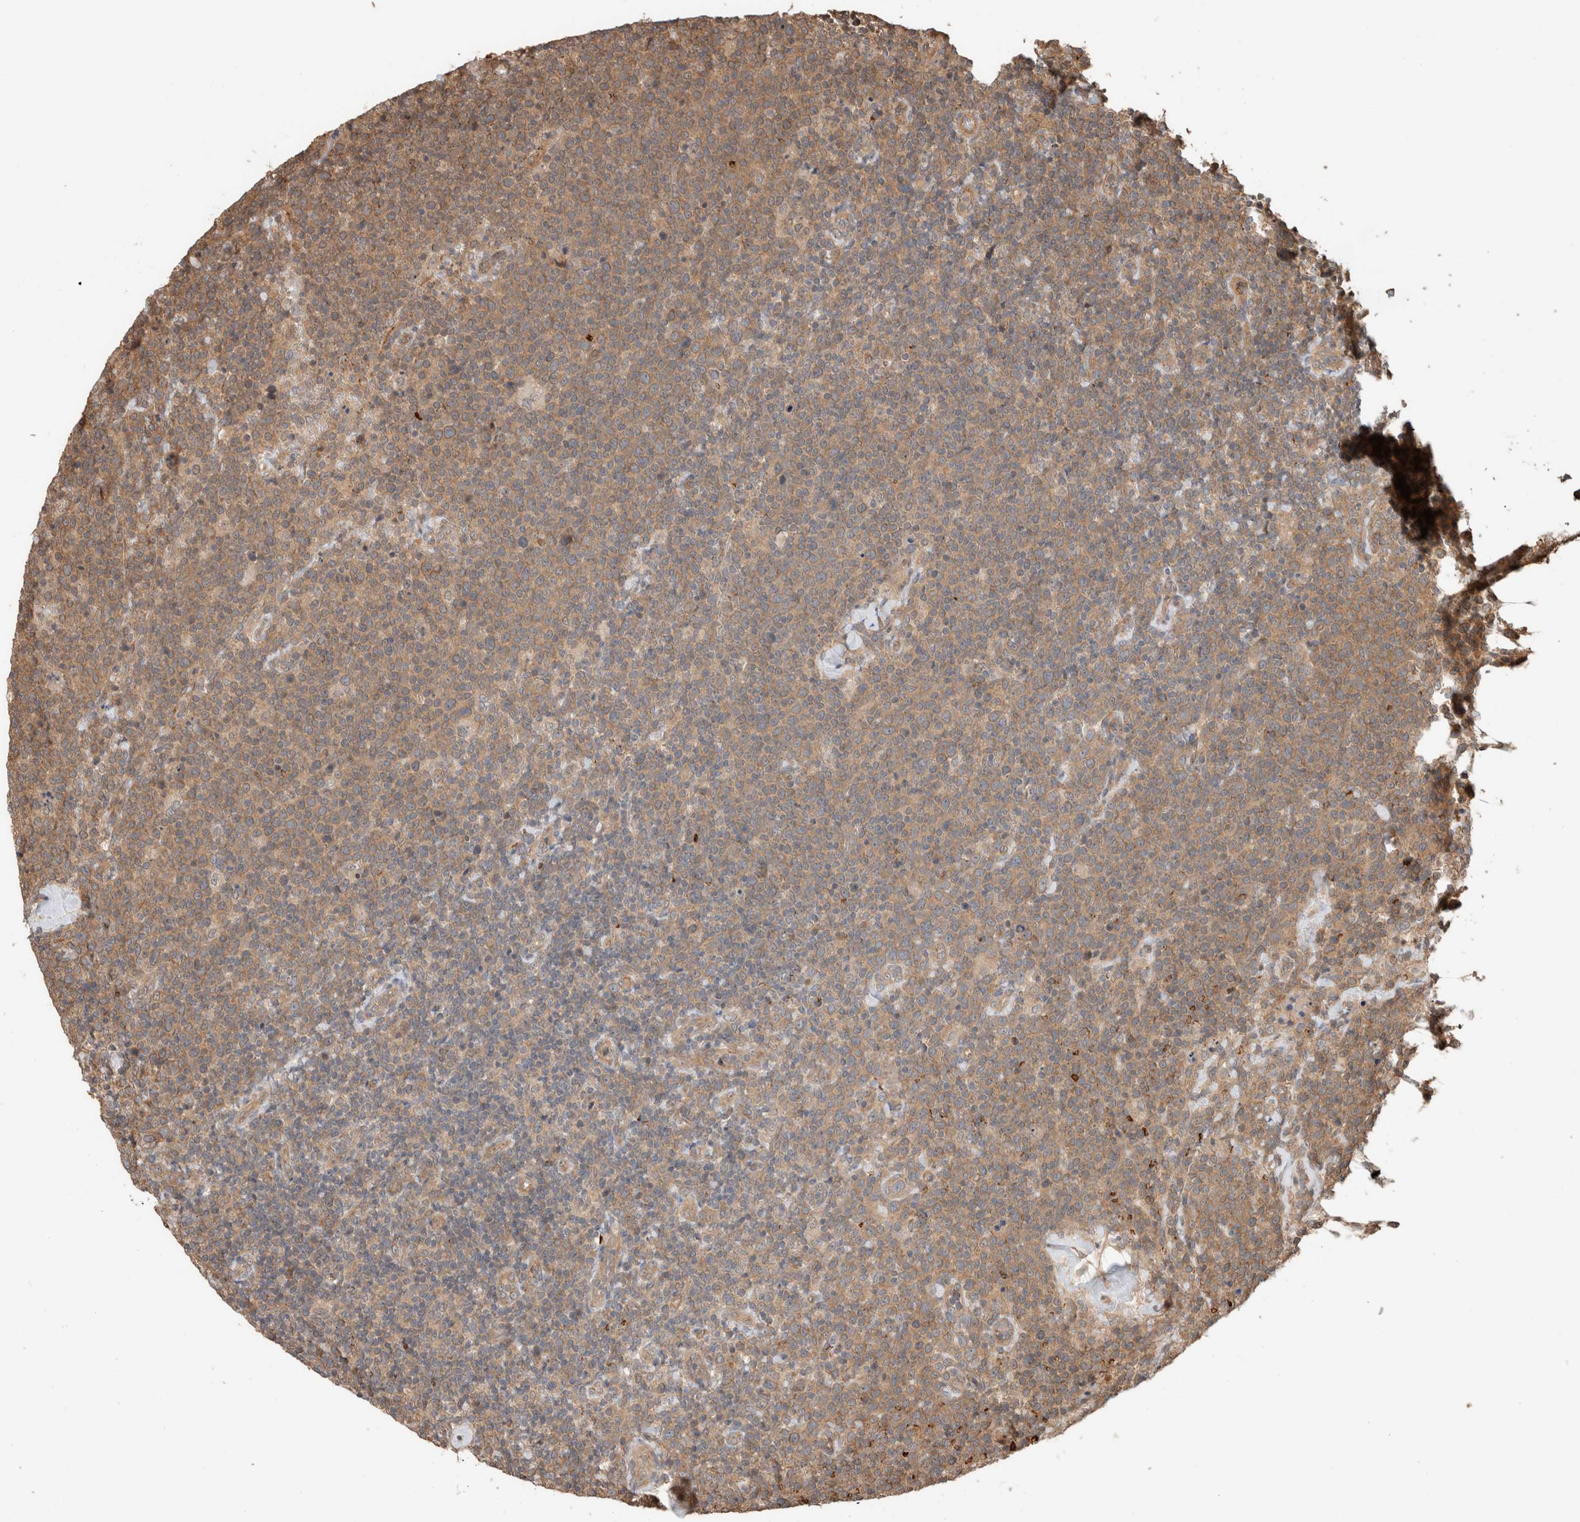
{"staining": {"intensity": "moderate", "quantity": ">75%", "location": "cytoplasmic/membranous"}, "tissue": "lymphoma", "cell_type": "Tumor cells", "image_type": "cancer", "snomed": [{"axis": "morphology", "description": "Malignant lymphoma, non-Hodgkin's type, High grade"}, {"axis": "topography", "description": "Lymph node"}], "caption": "Immunohistochemistry (IHC) histopathology image of human malignant lymphoma, non-Hodgkin's type (high-grade) stained for a protein (brown), which reveals medium levels of moderate cytoplasmic/membranous staining in about >75% of tumor cells.", "gene": "OTUD6B", "patient": {"sex": "male", "age": 61}}